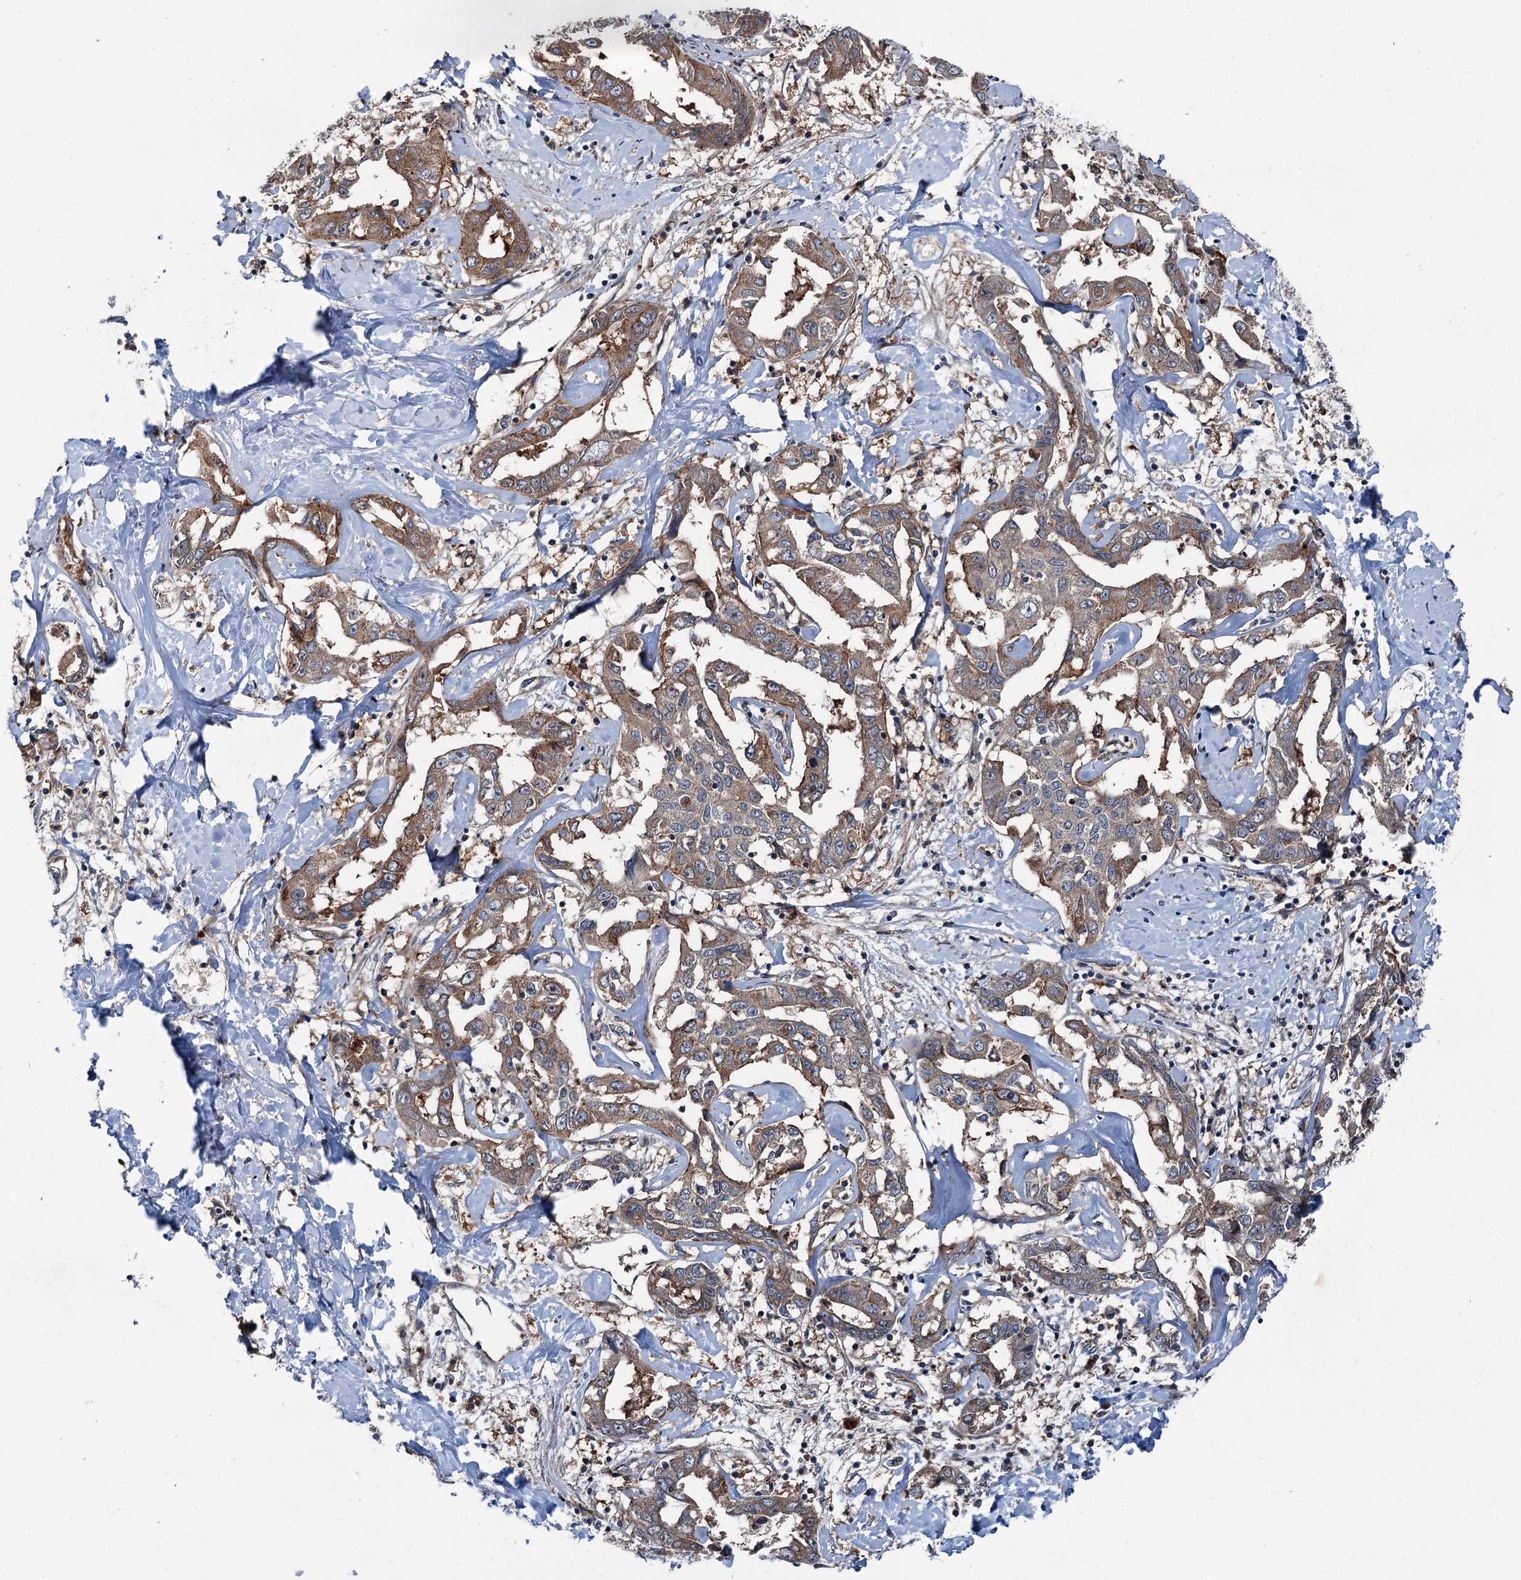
{"staining": {"intensity": "moderate", "quantity": ">75%", "location": "cytoplasmic/membranous"}, "tissue": "liver cancer", "cell_type": "Tumor cells", "image_type": "cancer", "snomed": [{"axis": "morphology", "description": "Cholangiocarcinoma"}, {"axis": "topography", "description": "Liver"}], "caption": "Moderate cytoplasmic/membranous expression for a protein is appreciated in approximately >75% of tumor cells of liver cancer (cholangiocarcinoma) using IHC.", "gene": "POLR1D", "patient": {"sex": "male", "age": 59}}